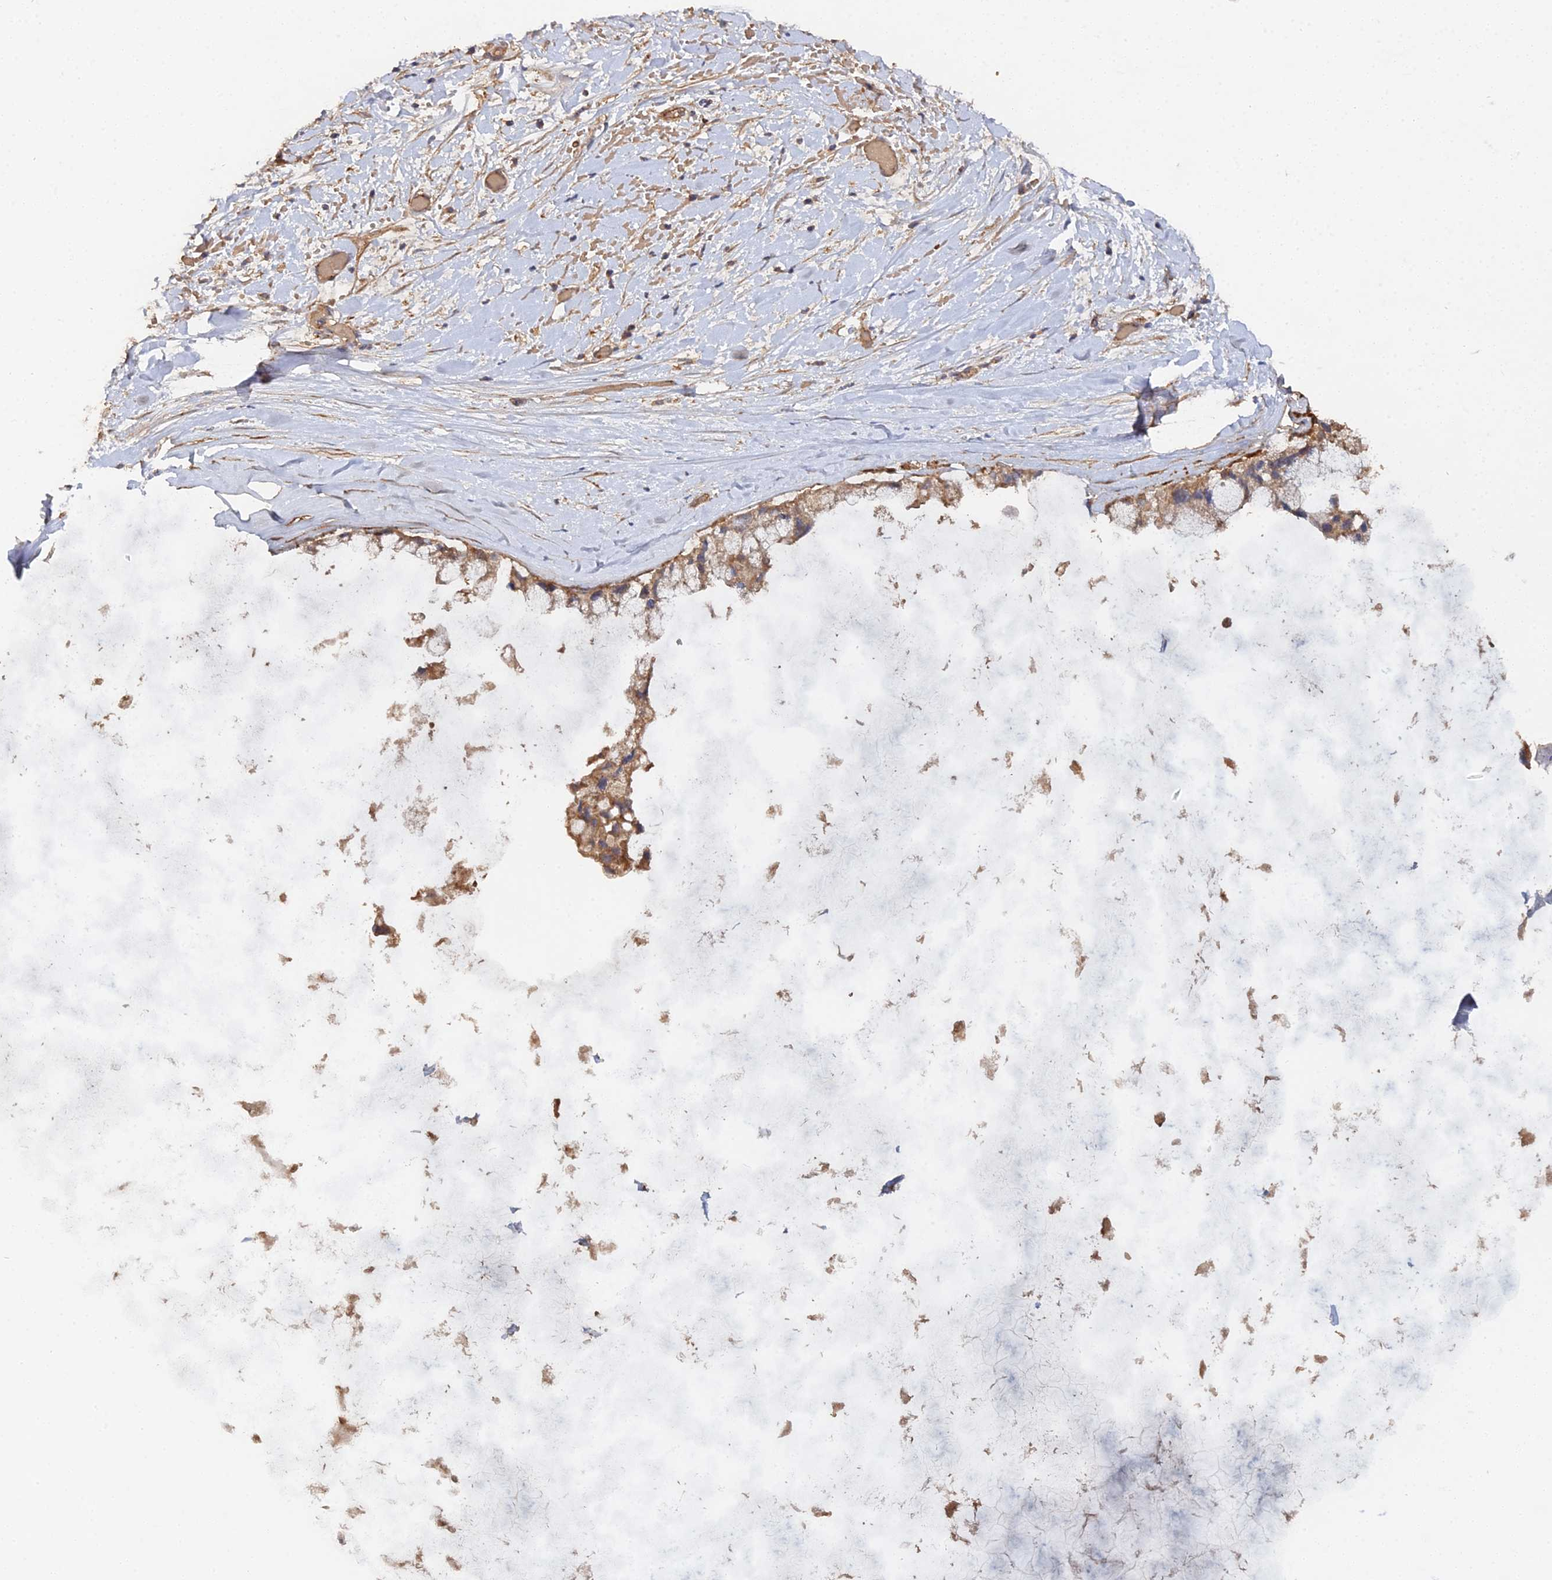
{"staining": {"intensity": "moderate", "quantity": ">75%", "location": "cytoplasmic/membranous"}, "tissue": "ovarian cancer", "cell_type": "Tumor cells", "image_type": "cancer", "snomed": [{"axis": "morphology", "description": "Cystadenocarcinoma, mucinous, NOS"}, {"axis": "topography", "description": "Ovary"}], "caption": "Moderate cytoplasmic/membranous staining for a protein is present in approximately >75% of tumor cells of ovarian cancer using immunohistochemistry.", "gene": "SPANXN4", "patient": {"sex": "female", "age": 39}}